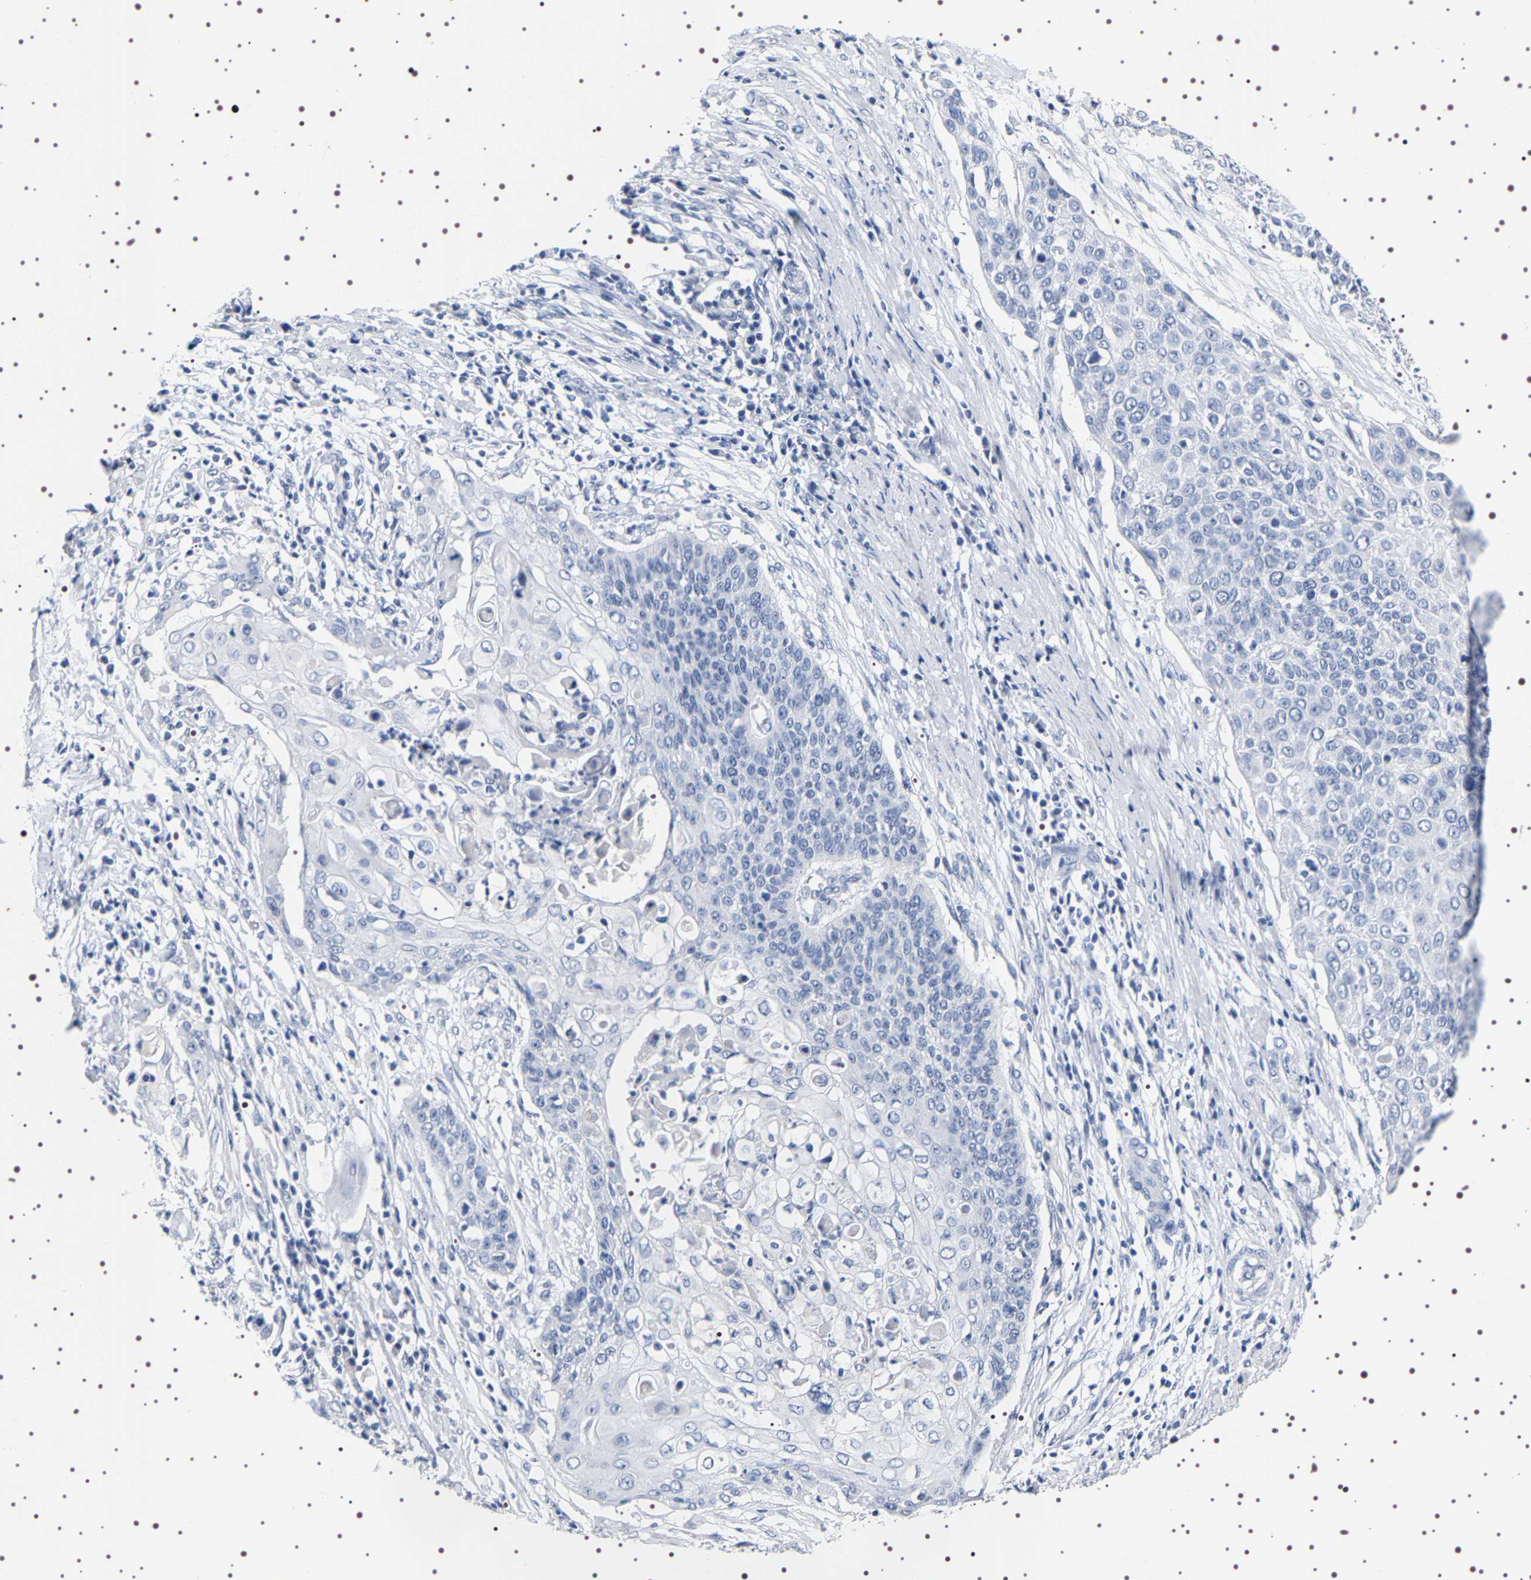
{"staining": {"intensity": "negative", "quantity": "none", "location": "none"}, "tissue": "cervical cancer", "cell_type": "Tumor cells", "image_type": "cancer", "snomed": [{"axis": "morphology", "description": "Squamous cell carcinoma, NOS"}, {"axis": "topography", "description": "Cervix"}], "caption": "Immunohistochemical staining of human cervical cancer (squamous cell carcinoma) shows no significant staining in tumor cells. (DAB (3,3'-diaminobenzidine) immunohistochemistry (IHC) with hematoxylin counter stain).", "gene": "UBQLN3", "patient": {"sex": "female", "age": 39}}